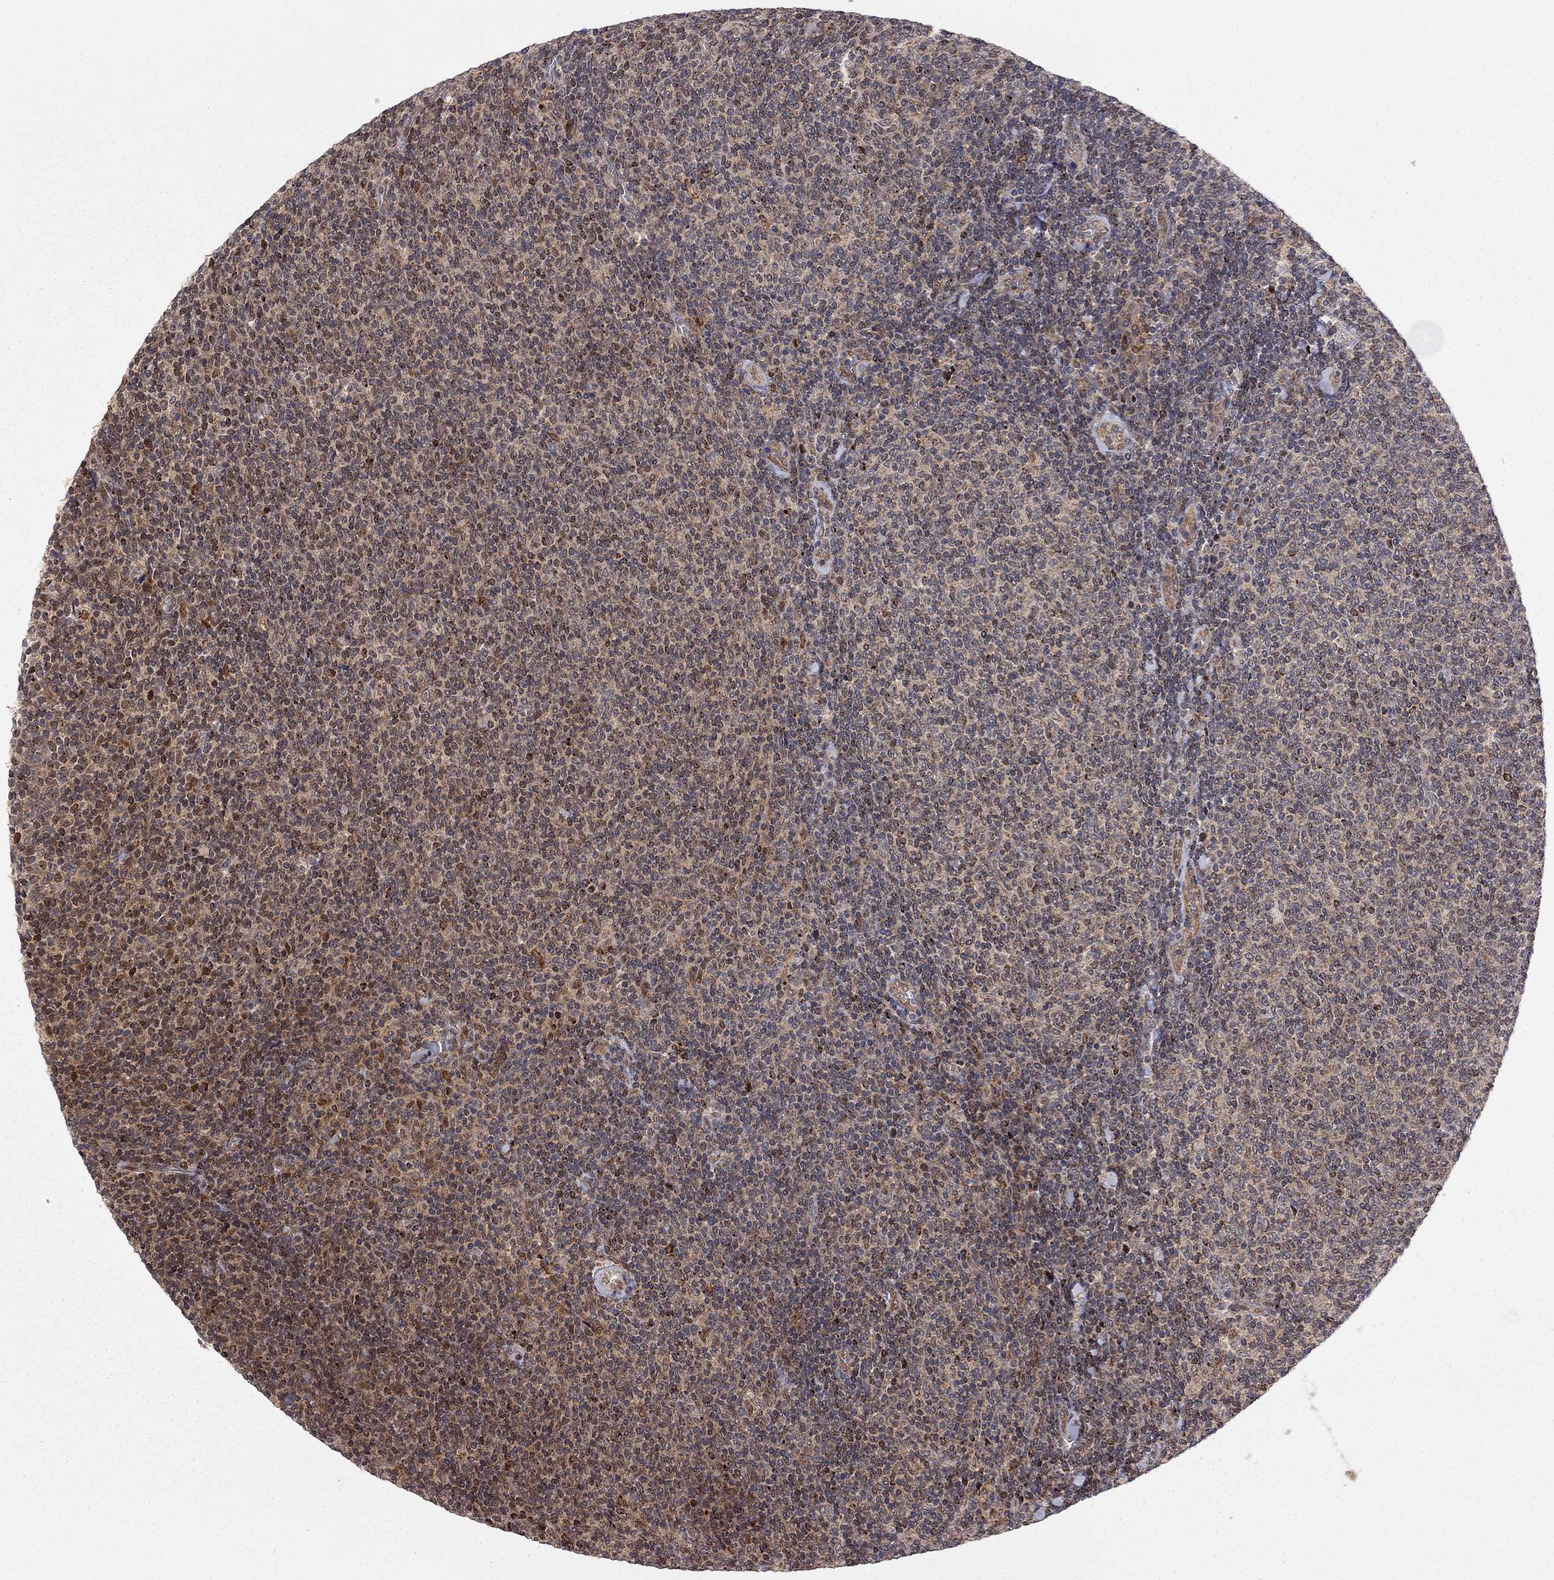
{"staining": {"intensity": "negative", "quantity": "none", "location": "none"}, "tissue": "lymphoma", "cell_type": "Tumor cells", "image_type": "cancer", "snomed": [{"axis": "morphology", "description": "Malignant lymphoma, non-Hodgkin's type, Low grade"}, {"axis": "topography", "description": "Lymph node"}], "caption": "A photomicrograph of human malignant lymphoma, non-Hodgkin's type (low-grade) is negative for staining in tumor cells. Brightfield microscopy of immunohistochemistry stained with DAB (brown) and hematoxylin (blue), captured at high magnification.", "gene": "ELOB", "patient": {"sex": "male", "age": 52}}